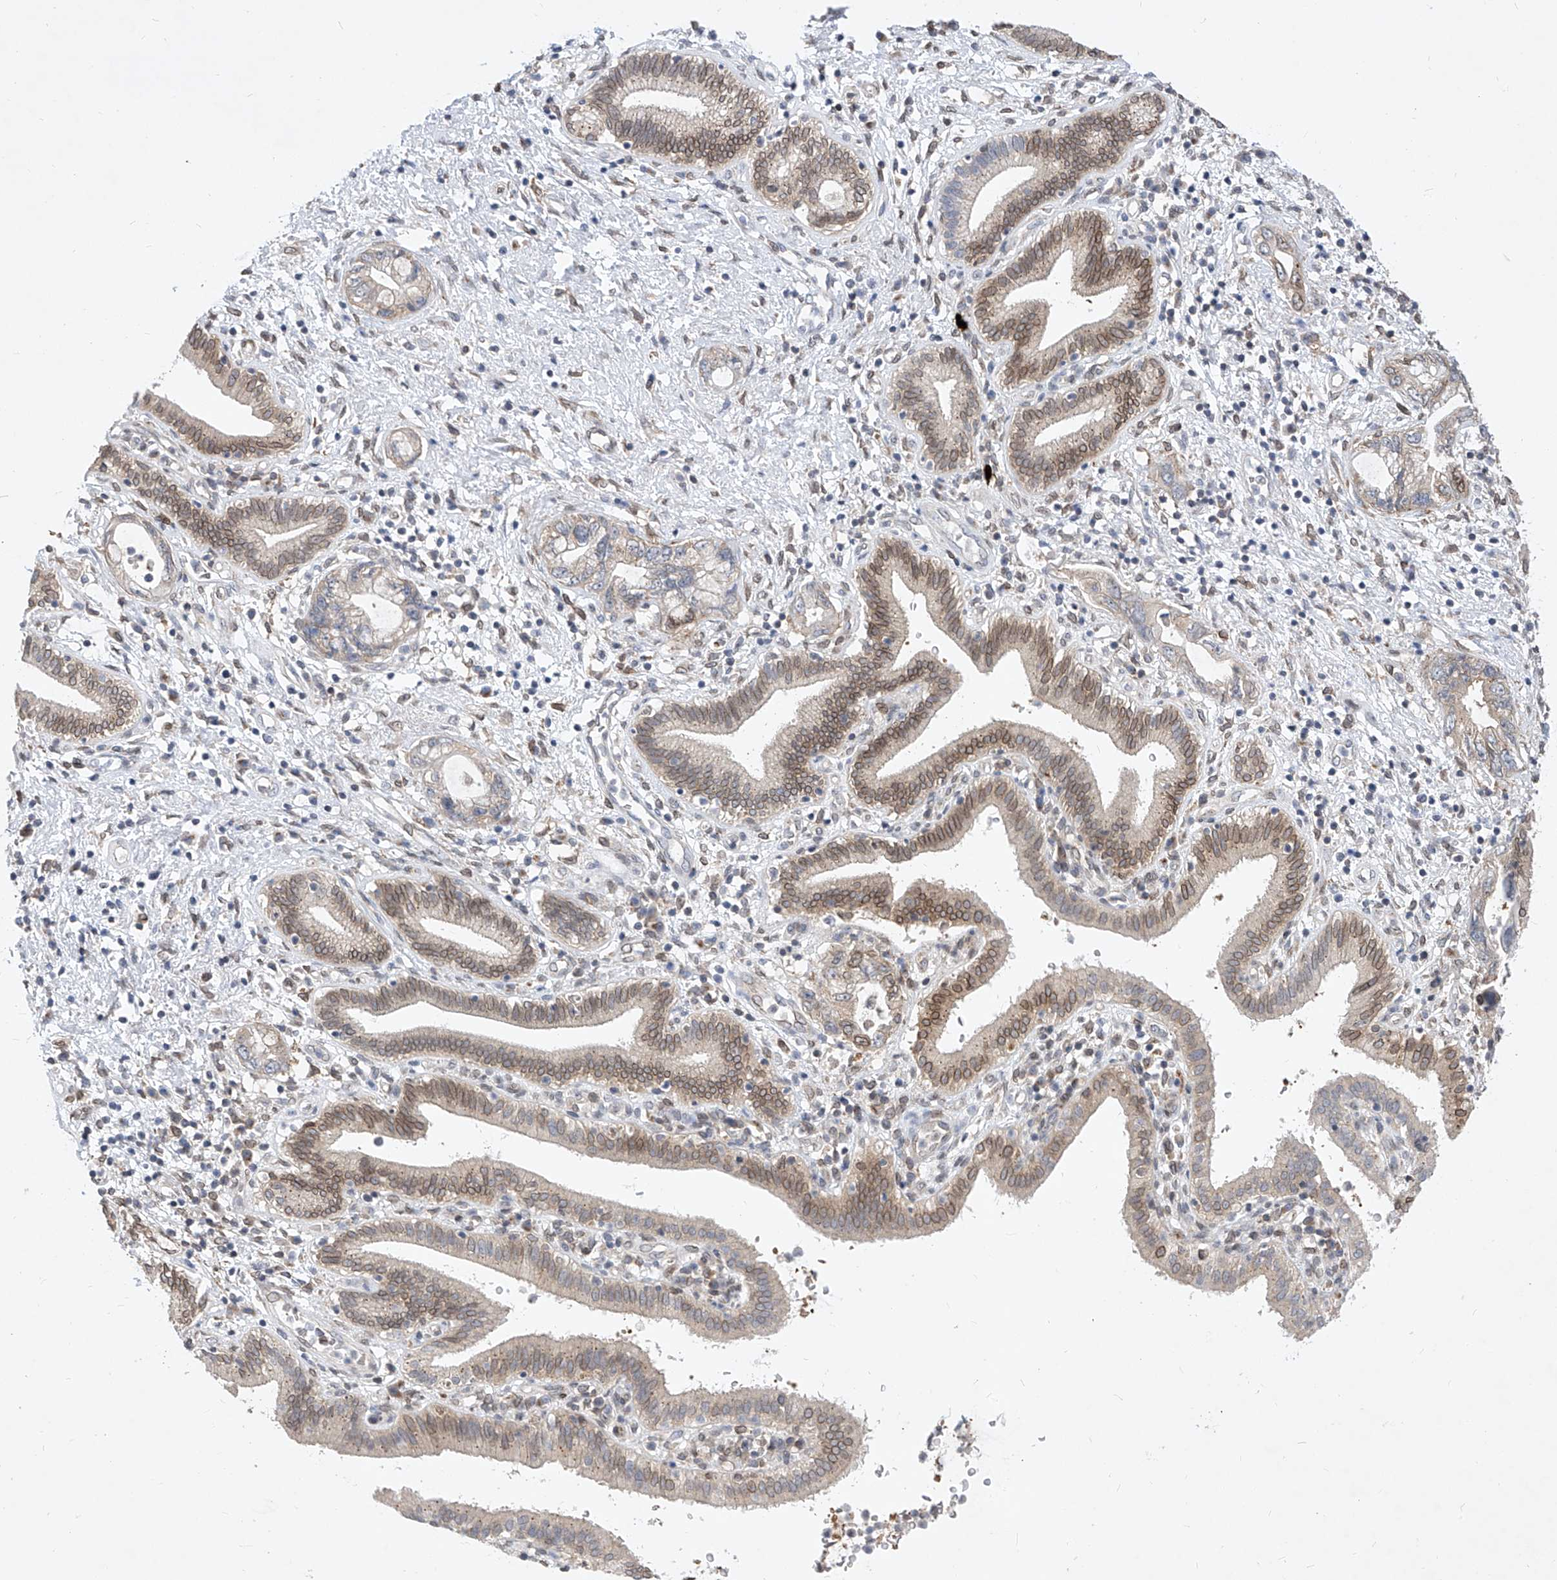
{"staining": {"intensity": "moderate", "quantity": "25%-75%", "location": "cytoplasmic/membranous,nuclear"}, "tissue": "pancreatic cancer", "cell_type": "Tumor cells", "image_type": "cancer", "snomed": [{"axis": "morphology", "description": "Adenocarcinoma, NOS"}, {"axis": "topography", "description": "Pancreas"}], "caption": "Pancreatic cancer stained with immunohistochemistry (IHC) reveals moderate cytoplasmic/membranous and nuclear expression in about 25%-75% of tumor cells. (DAB (3,3'-diaminobenzidine) IHC, brown staining for protein, blue staining for nuclei).", "gene": "MX2", "patient": {"sex": "female", "age": 73}}